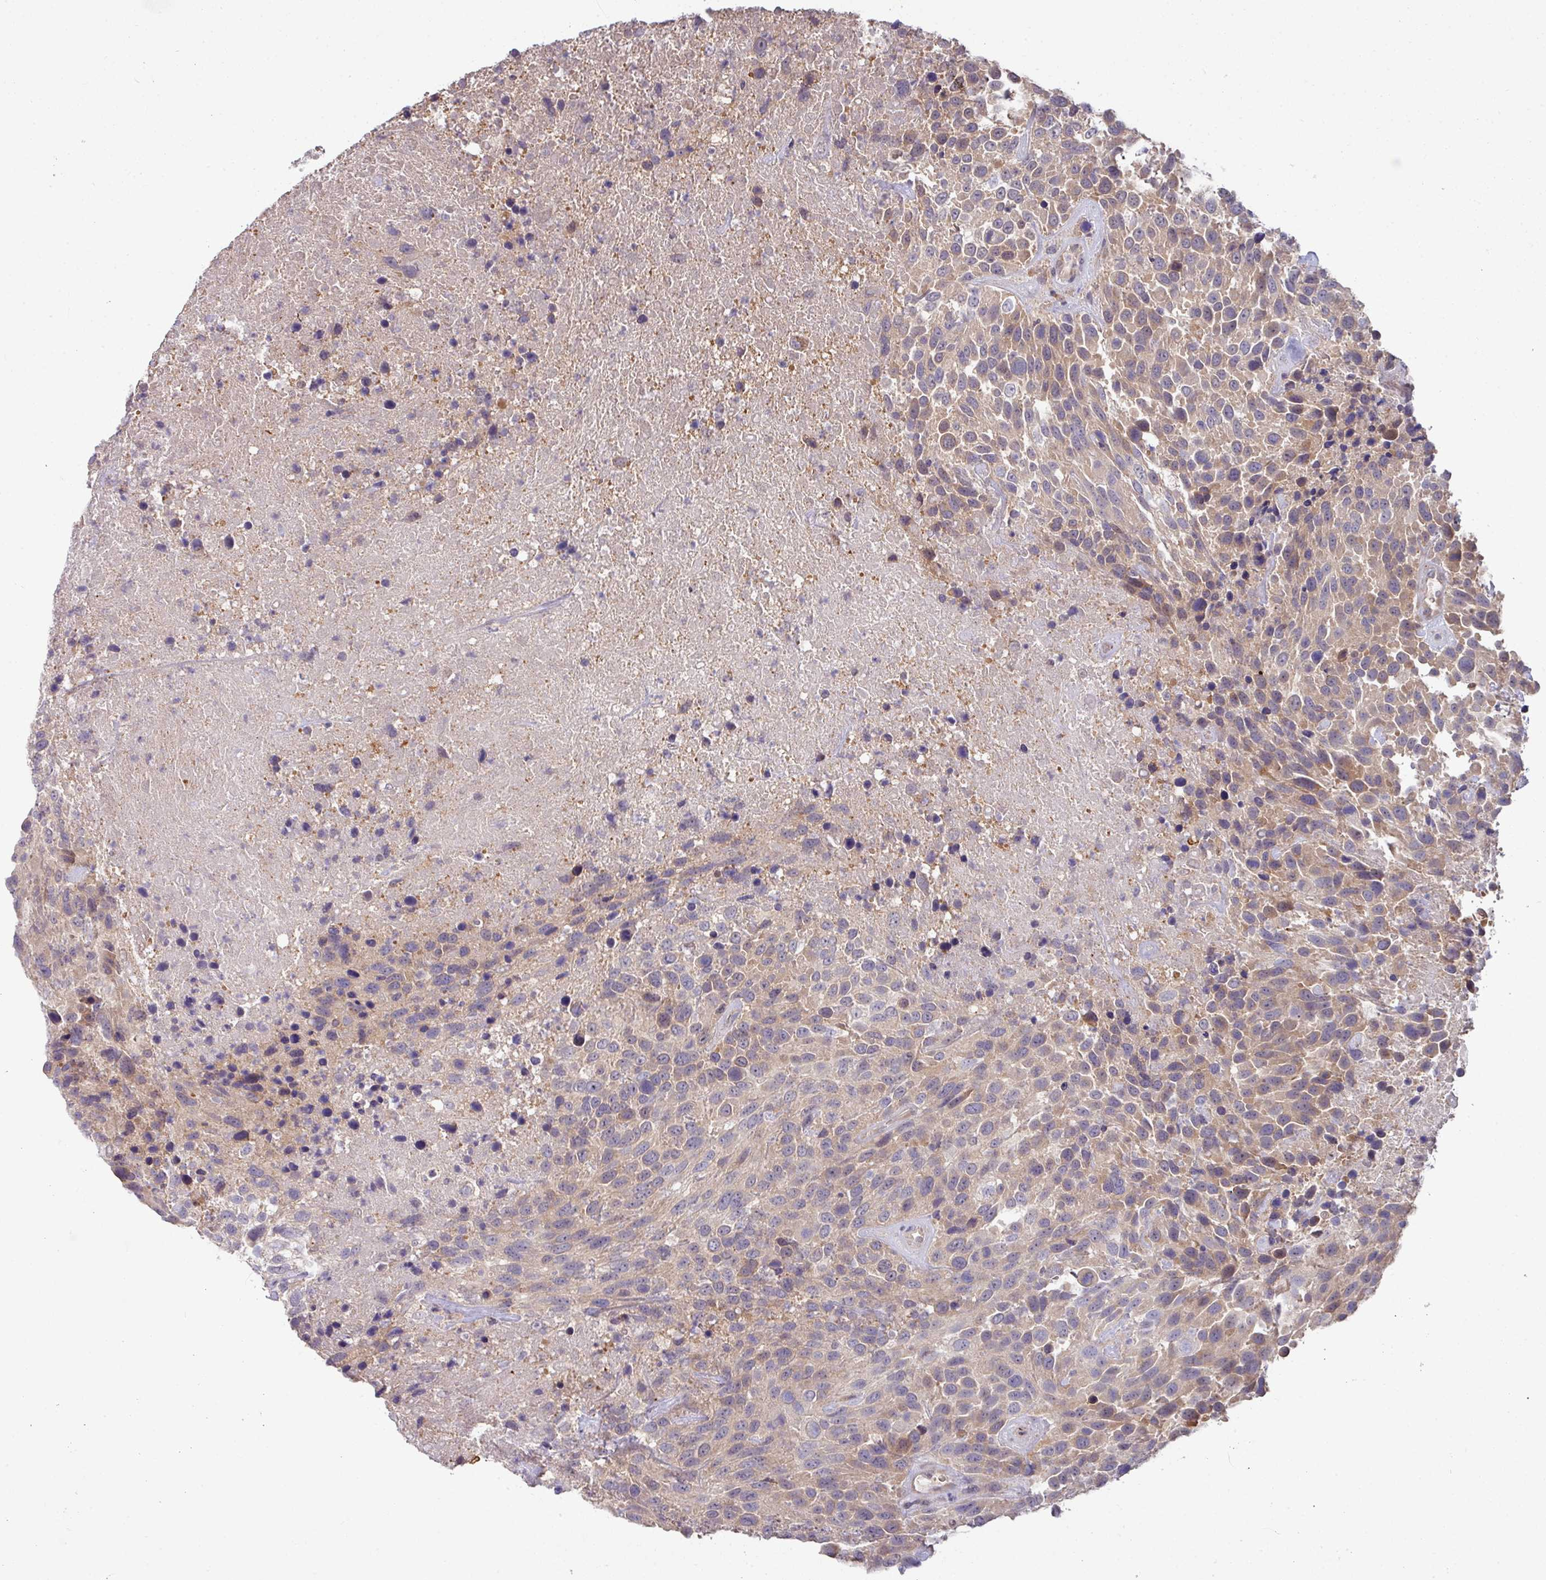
{"staining": {"intensity": "weak", "quantity": "25%-75%", "location": "cytoplasmic/membranous"}, "tissue": "urothelial cancer", "cell_type": "Tumor cells", "image_type": "cancer", "snomed": [{"axis": "morphology", "description": "Urothelial carcinoma, High grade"}, {"axis": "topography", "description": "Urinary bladder"}], "caption": "Immunohistochemistry photomicrograph of neoplastic tissue: human high-grade urothelial carcinoma stained using IHC shows low levels of weak protein expression localized specifically in the cytoplasmic/membranous of tumor cells, appearing as a cytoplasmic/membranous brown color.", "gene": "SLAMF6", "patient": {"sex": "female", "age": 70}}